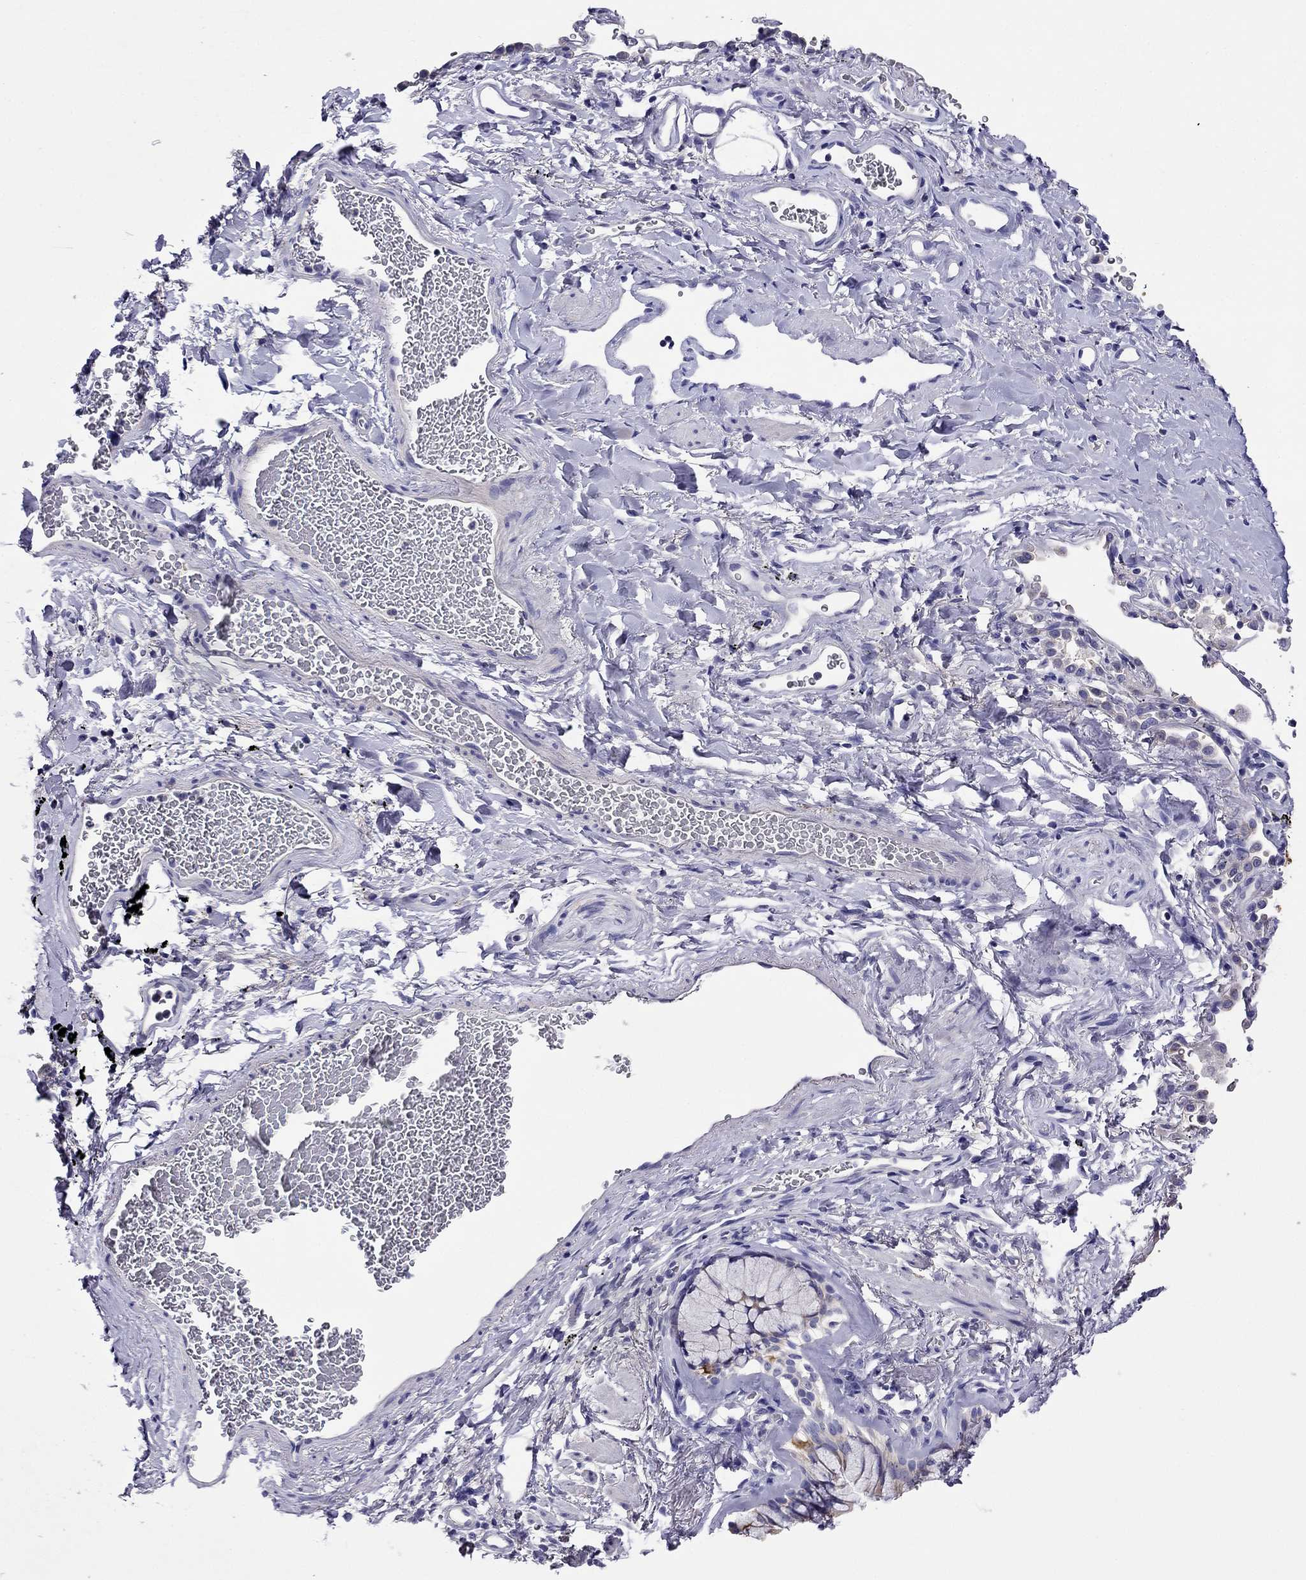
{"staining": {"intensity": "negative", "quantity": "none", "location": "none"}, "tissue": "soft tissue", "cell_type": "Fibroblasts", "image_type": "normal", "snomed": [{"axis": "morphology", "description": "Normal tissue, NOS"}, {"axis": "morphology", "description": "Adenocarcinoma, NOS"}, {"axis": "topography", "description": "Cartilage tissue"}, {"axis": "topography", "description": "Lung"}], "caption": "Immunohistochemical staining of normal human soft tissue shows no significant staining in fibroblasts. (DAB IHC, high magnification).", "gene": "SCG2", "patient": {"sex": "male", "age": 59}}